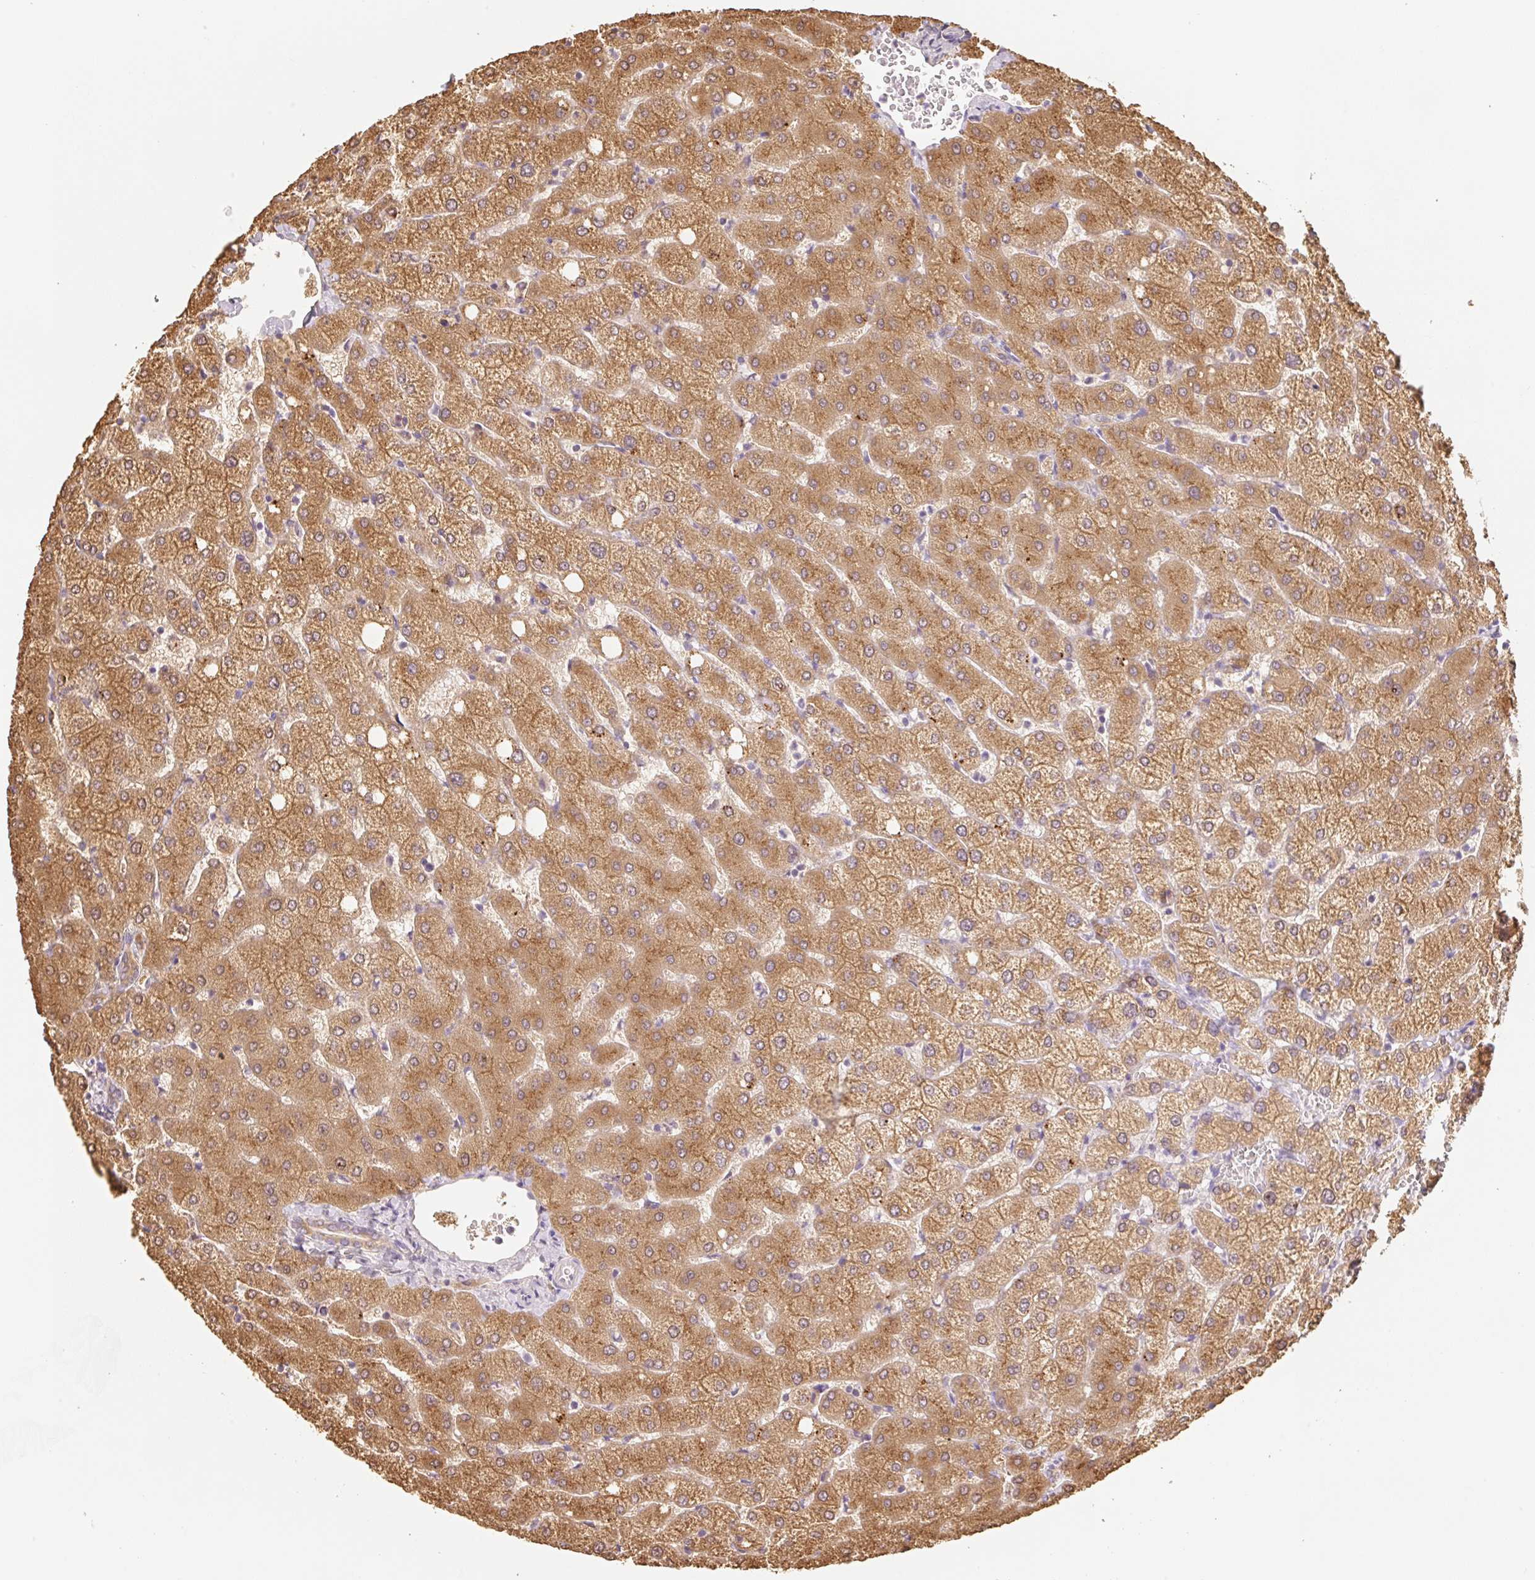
{"staining": {"intensity": "weak", "quantity": ">75%", "location": "cytoplasmic/membranous"}, "tissue": "liver", "cell_type": "Cholangiocytes", "image_type": "normal", "snomed": [{"axis": "morphology", "description": "Normal tissue, NOS"}, {"axis": "topography", "description": "Liver"}], "caption": "Immunohistochemistry (DAB (3,3'-diaminobenzidine)) staining of benign liver reveals weak cytoplasmic/membranous protein staining in about >75% of cholangiocytes. (Brightfield microscopy of DAB IHC at high magnification).", "gene": "MIA2", "patient": {"sex": "female", "age": 54}}